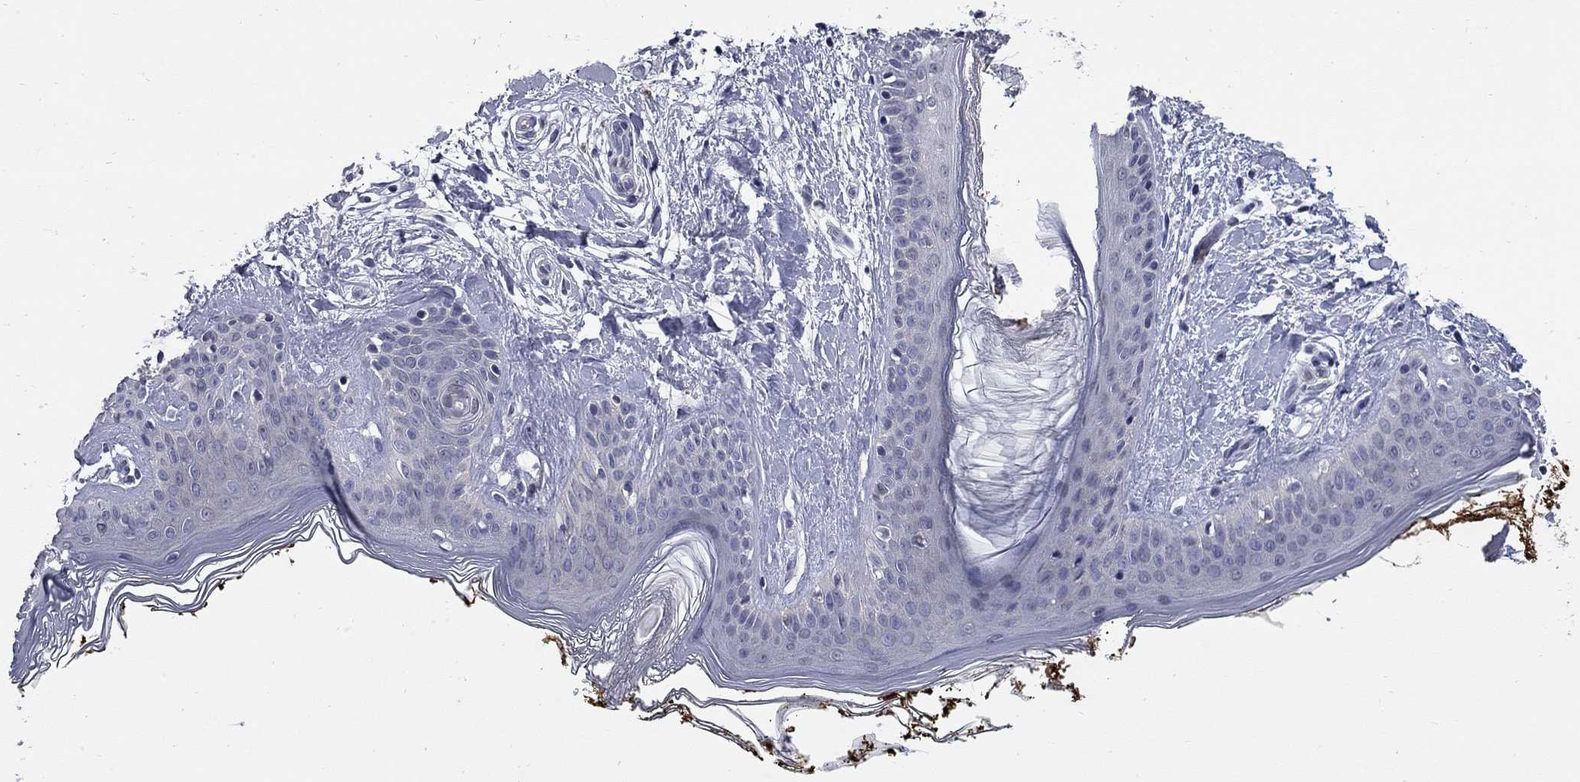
{"staining": {"intensity": "negative", "quantity": "none", "location": "none"}, "tissue": "skin", "cell_type": "Fibroblasts", "image_type": "normal", "snomed": [{"axis": "morphology", "description": "Normal tissue, NOS"}, {"axis": "topography", "description": "Skin"}], "caption": "An immunohistochemistry (IHC) histopathology image of unremarkable skin is shown. There is no staining in fibroblasts of skin.", "gene": "HTR4", "patient": {"sex": "female", "age": 34}}